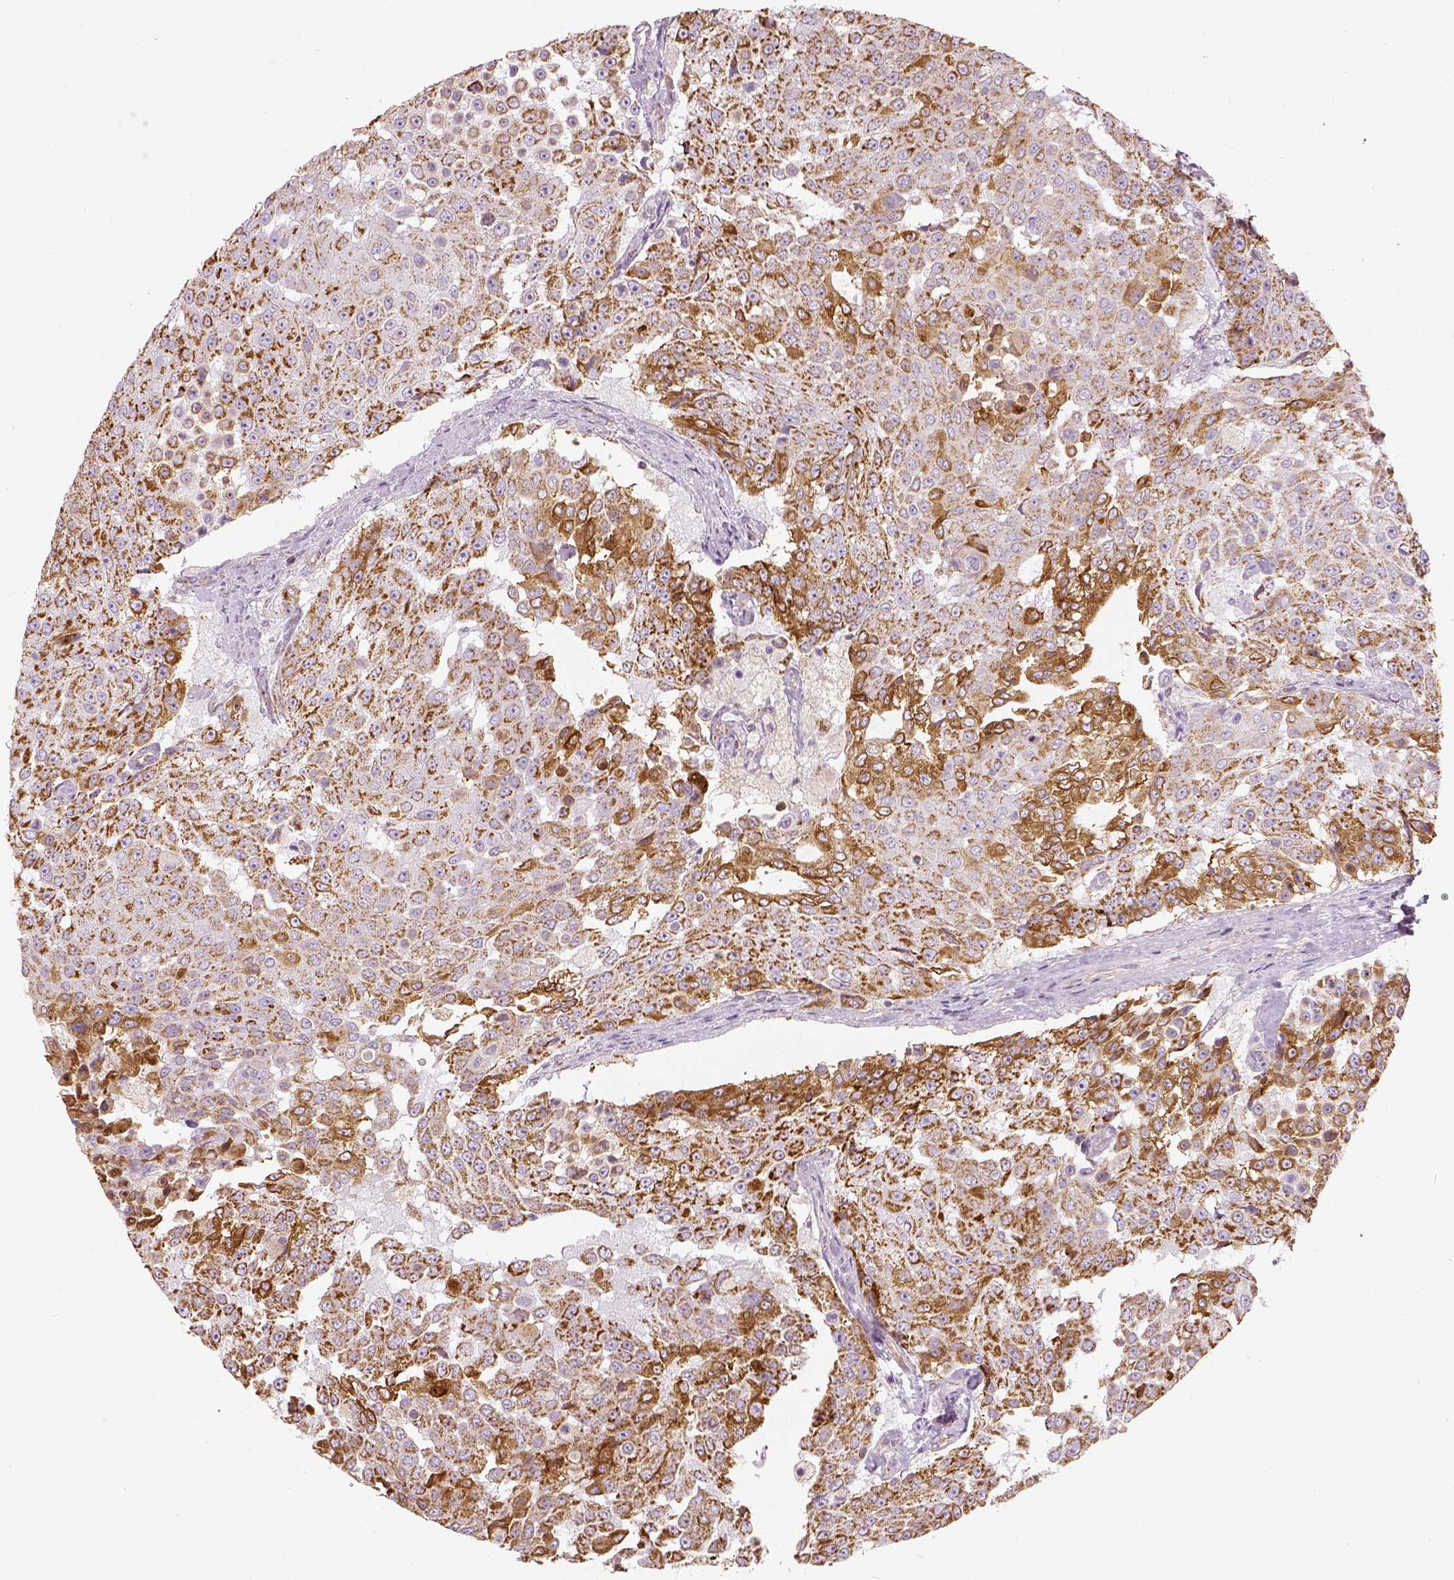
{"staining": {"intensity": "moderate", "quantity": ">75%", "location": "cytoplasmic/membranous"}, "tissue": "urothelial cancer", "cell_type": "Tumor cells", "image_type": "cancer", "snomed": [{"axis": "morphology", "description": "Urothelial carcinoma, High grade"}, {"axis": "topography", "description": "Urinary bladder"}], "caption": "Tumor cells reveal moderate cytoplasmic/membranous positivity in approximately >75% of cells in high-grade urothelial carcinoma.", "gene": "PGAM5", "patient": {"sex": "female", "age": 63}}